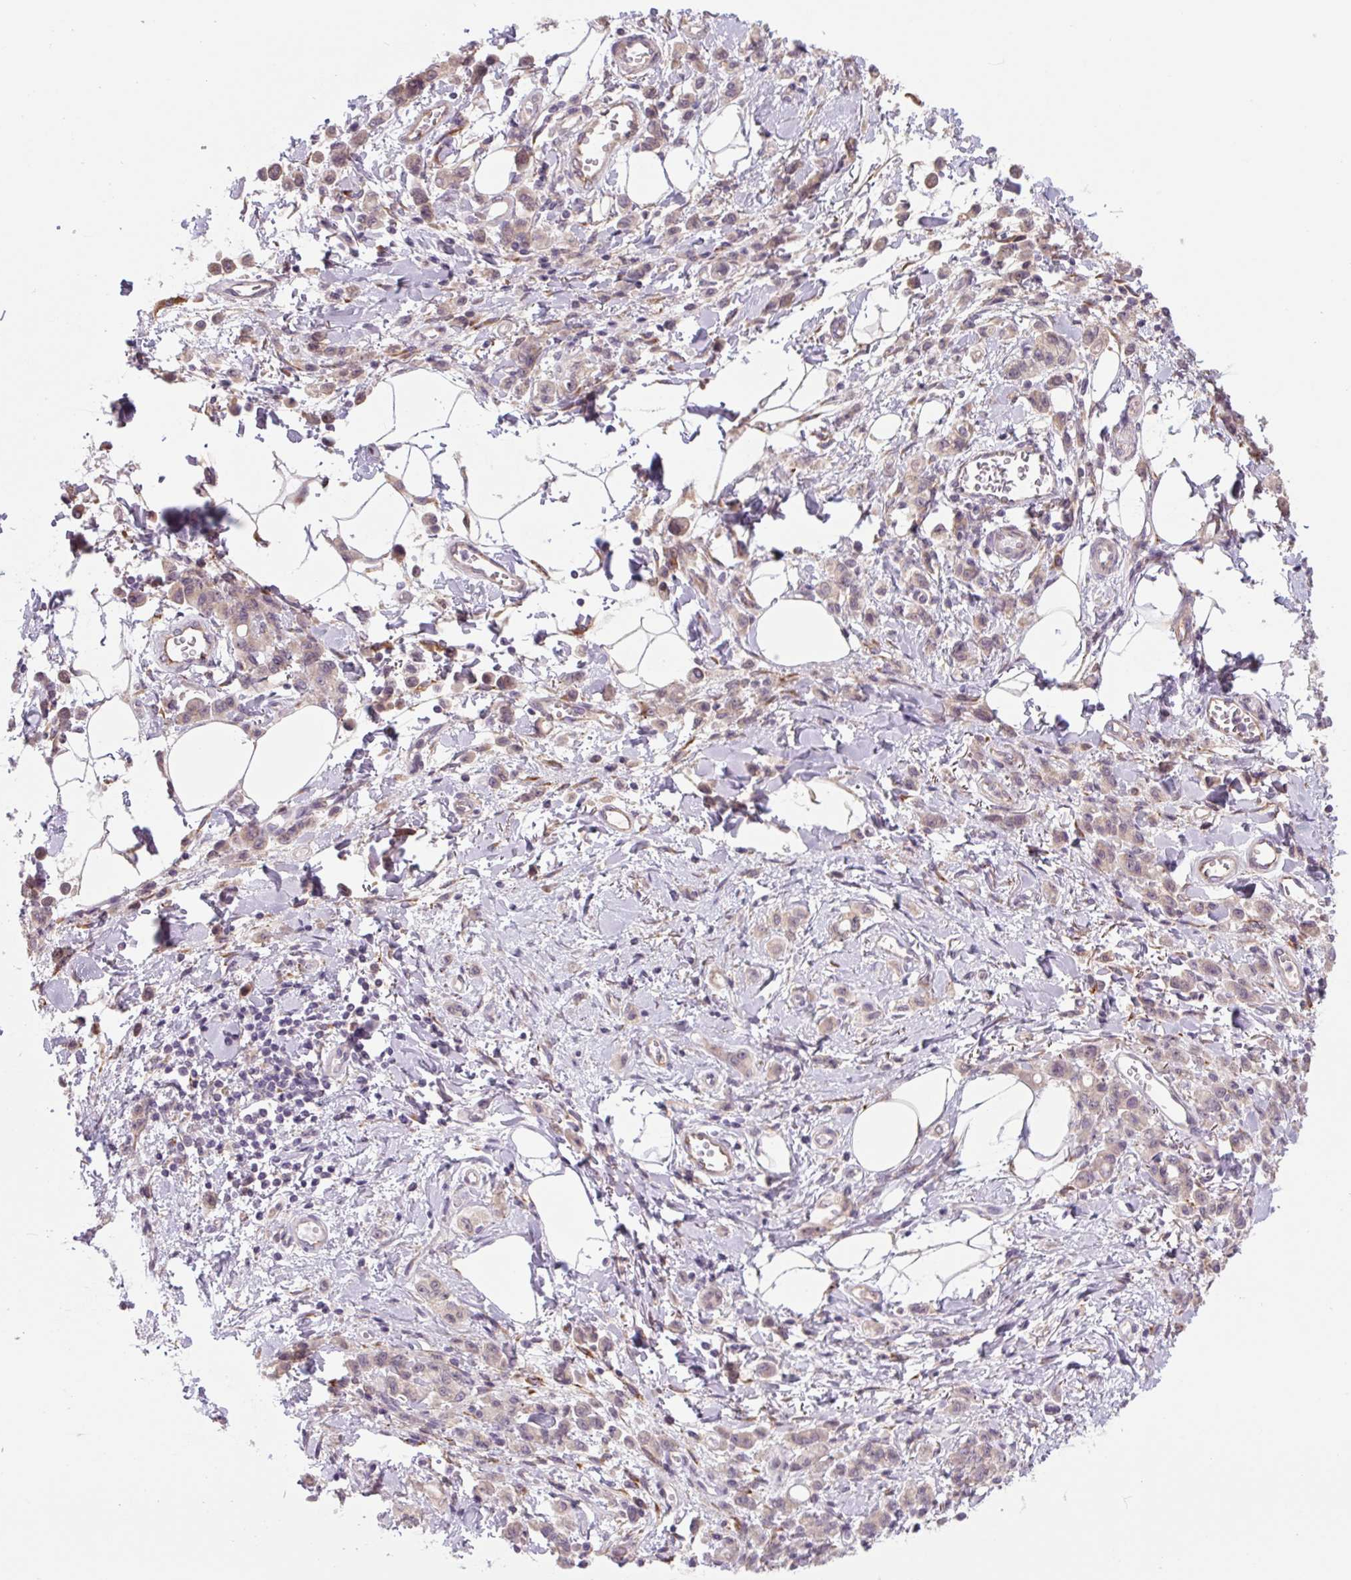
{"staining": {"intensity": "weak", "quantity": ">75%", "location": "cytoplasmic/membranous"}, "tissue": "stomach cancer", "cell_type": "Tumor cells", "image_type": "cancer", "snomed": [{"axis": "morphology", "description": "Adenocarcinoma, NOS"}, {"axis": "topography", "description": "Stomach"}], "caption": "A histopathology image showing weak cytoplasmic/membranous expression in about >75% of tumor cells in adenocarcinoma (stomach), as visualized by brown immunohistochemical staining.", "gene": "PLA2G4A", "patient": {"sex": "male", "age": 77}}